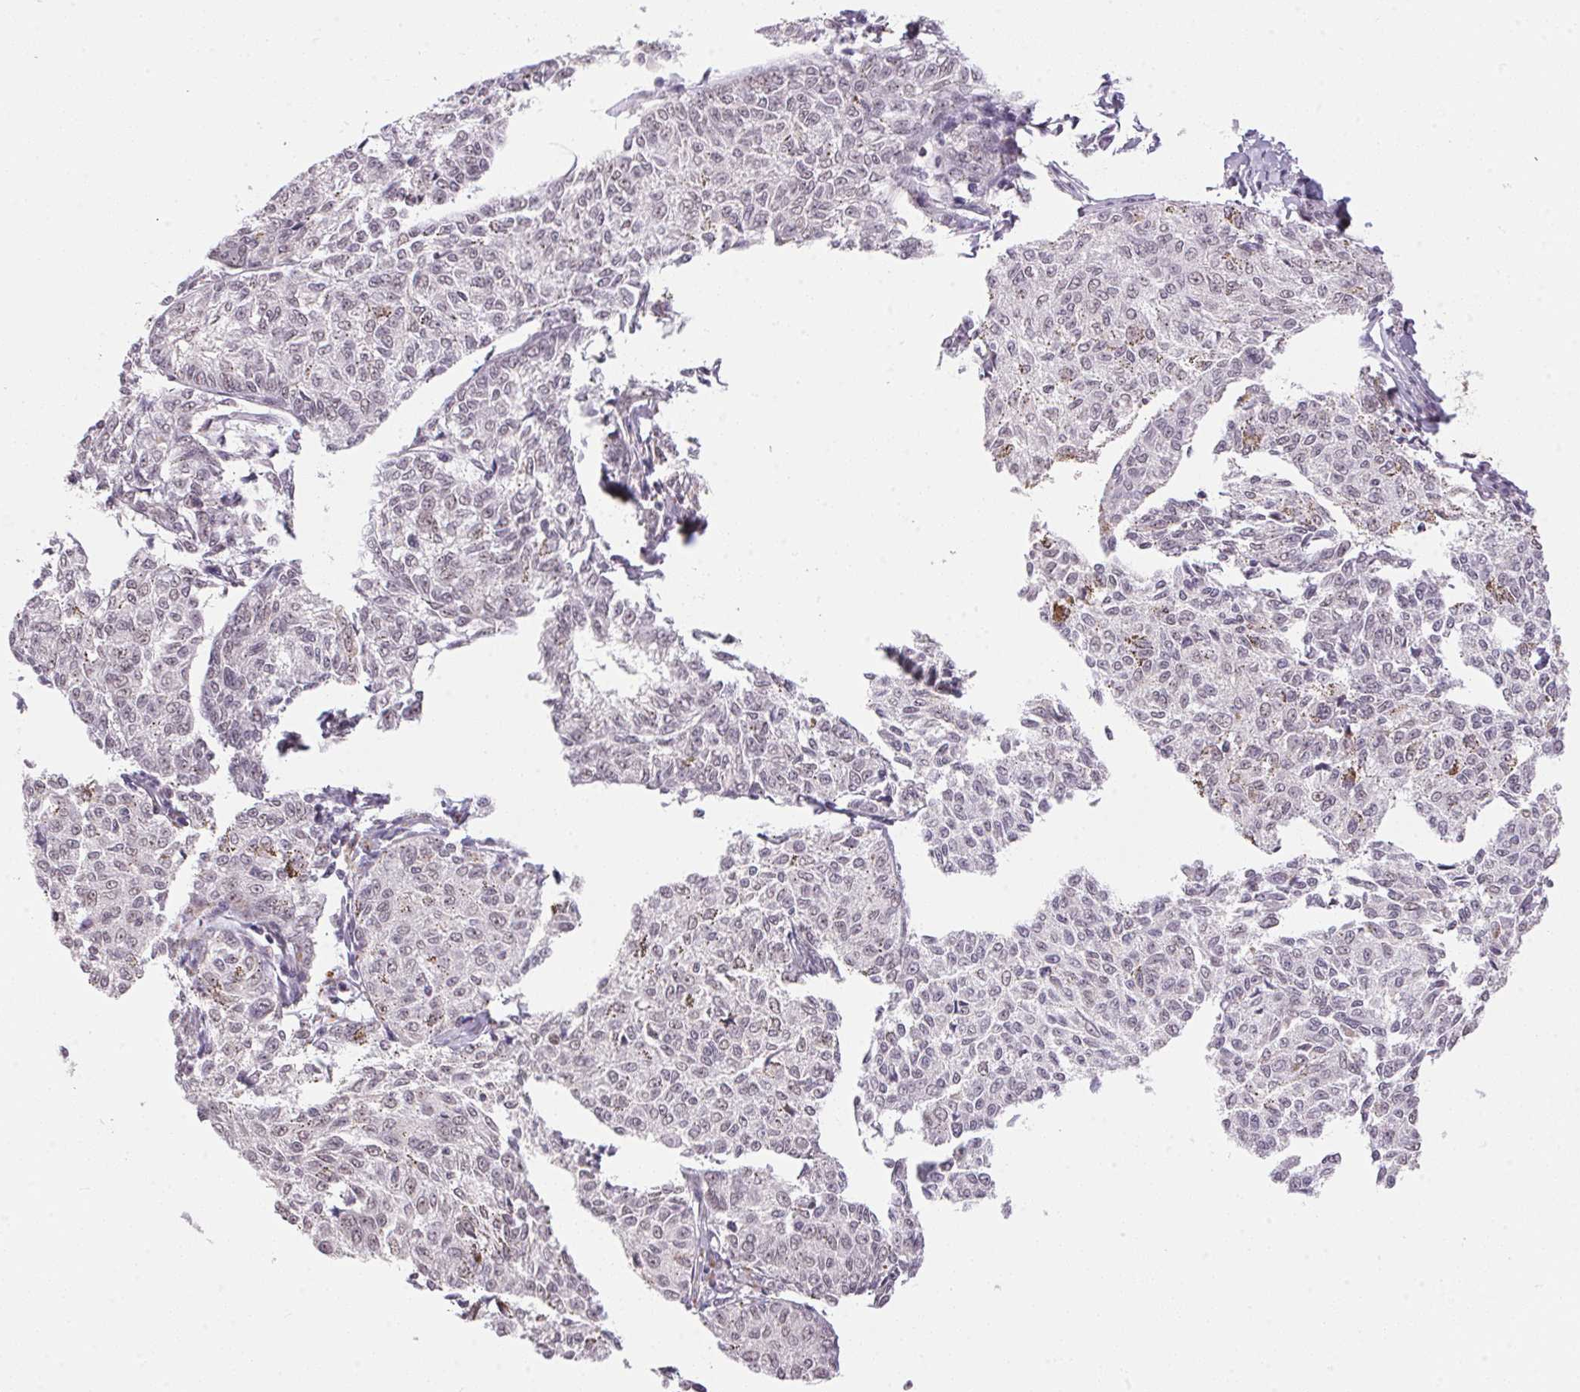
{"staining": {"intensity": "negative", "quantity": "none", "location": "none"}, "tissue": "melanoma", "cell_type": "Tumor cells", "image_type": "cancer", "snomed": [{"axis": "morphology", "description": "Malignant melanoma, NOS"}, {"axis": "topography", "description": "Skin"}], "caption": "DAB immunohistochemical staining of human melanoma reveals no significant positivity in tumor cells.", "gene": "NFE2L1", "patient": {"sex": "female", "age": 72}}